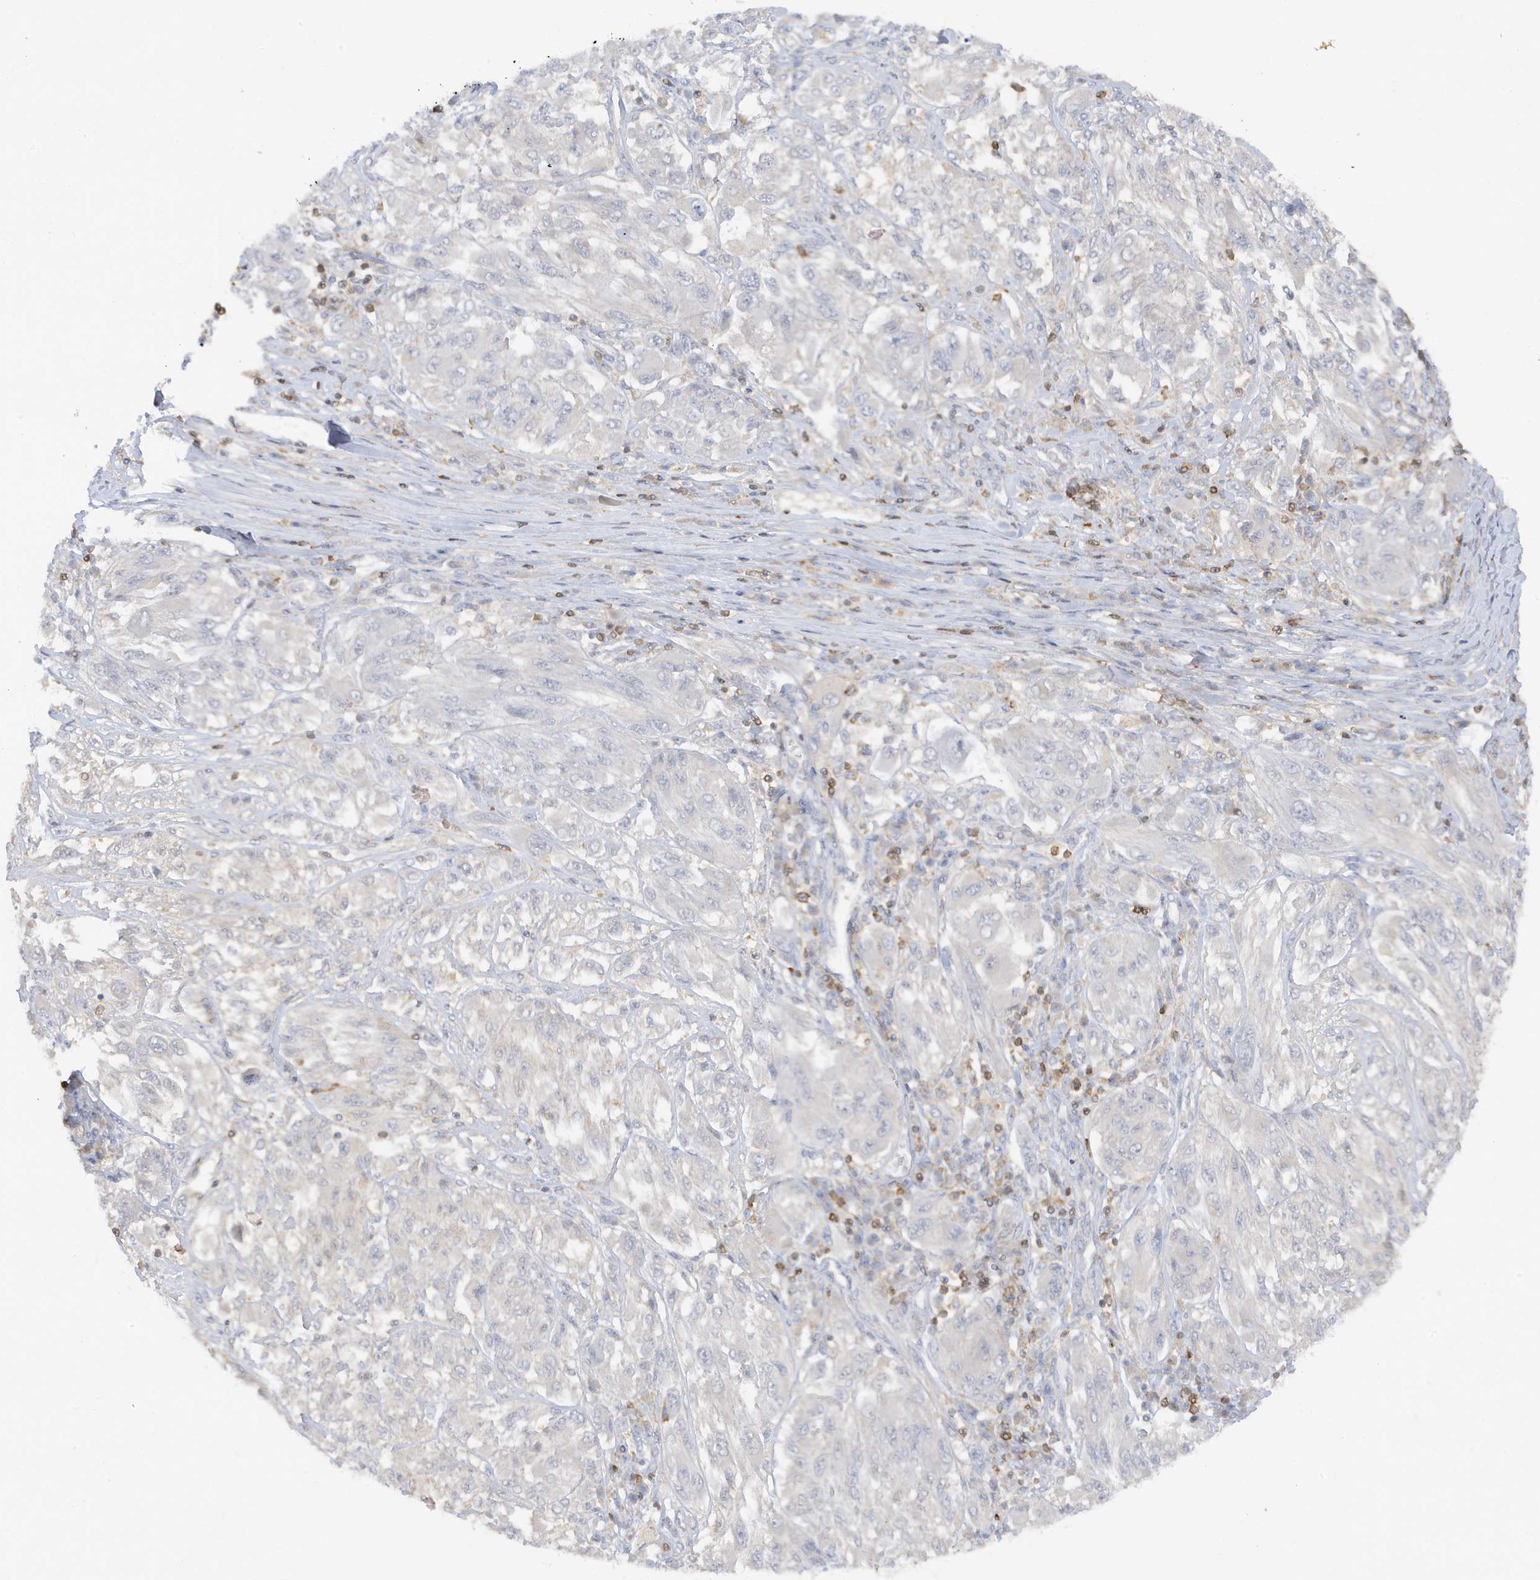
{"staining": {"intensity": "negative", "quantity": "none", "location": "none"}, "tissue": "melanoma", "cell_type": "Tumor cells", "image_type": "cancer", "snomed": [{"axis": "morphology", "description": "Malignant melanoma, NOS"}, {"axis": "topography", "description": "Skin"}], "caption": "Immunohistochemistry (IHC) of melanoma demonstrates no staining in tumor cells.", "gene": "PHACTR2", "patient": {"sex": "female", "age": 91}}